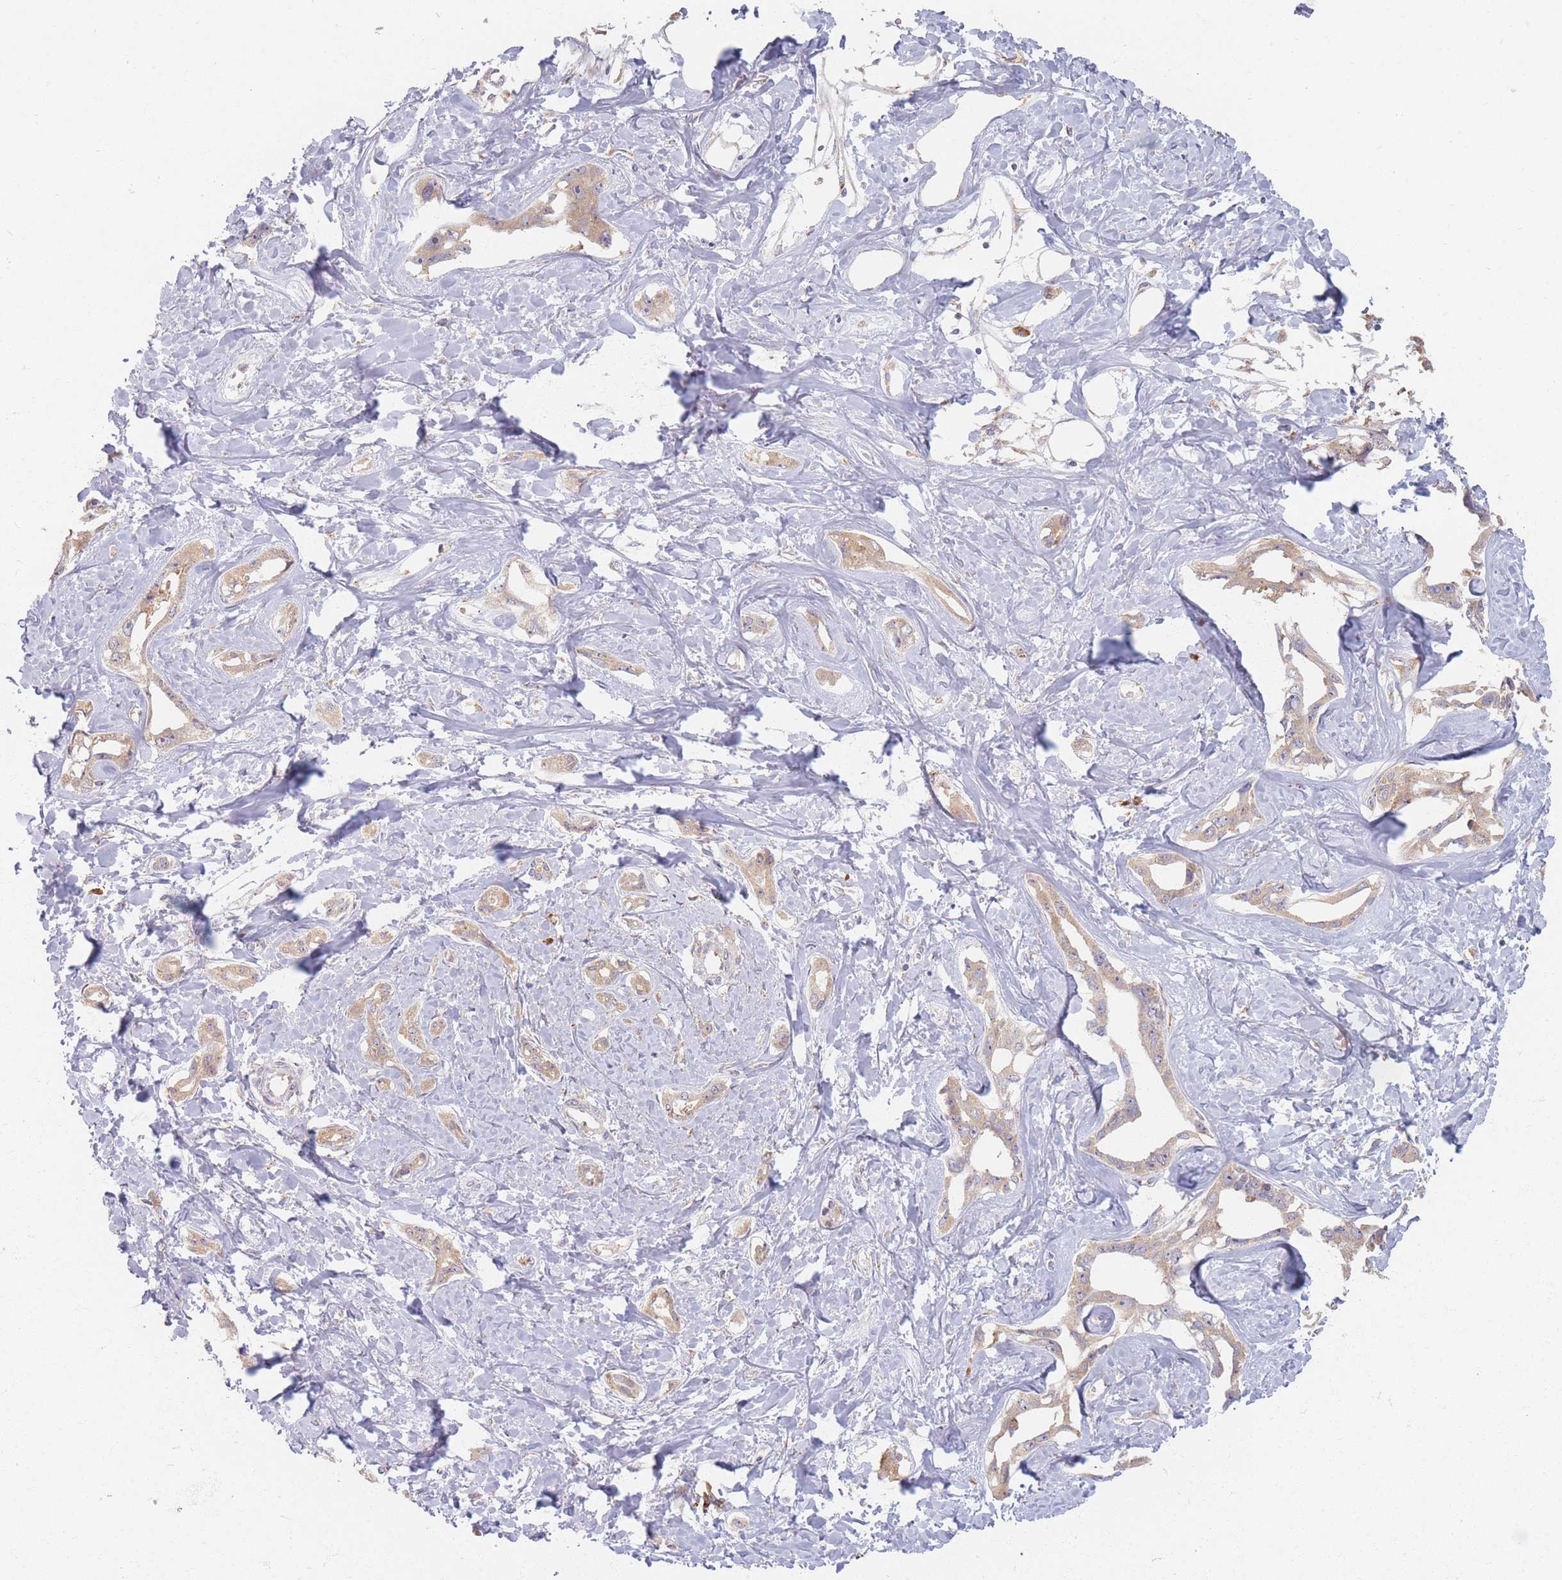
{"staining": {"intensity": "weak", "quantity": ">75%", "location": "cytoplasmic/membranous"}, "tissue": "liver cancer", "cell_type": "Tumor cells", "image_type": "cancer", "snomed": [{"axis": "morphology", "description": "Cholangiocarcinoma"}, {"axis": "topography", "description": "Liver"}], "caption": "Immunohistochemical staining of cholangiocarcinoma (liver) shows low levels of weak cytoplasmic/membranous protein expression in about >75% of tumor cells. Immunohistochemistry stains the protein in brown and the nuclei are stained blue.", "gene": "SMIM14", "patient": {"sex": "male", "age": 59}}